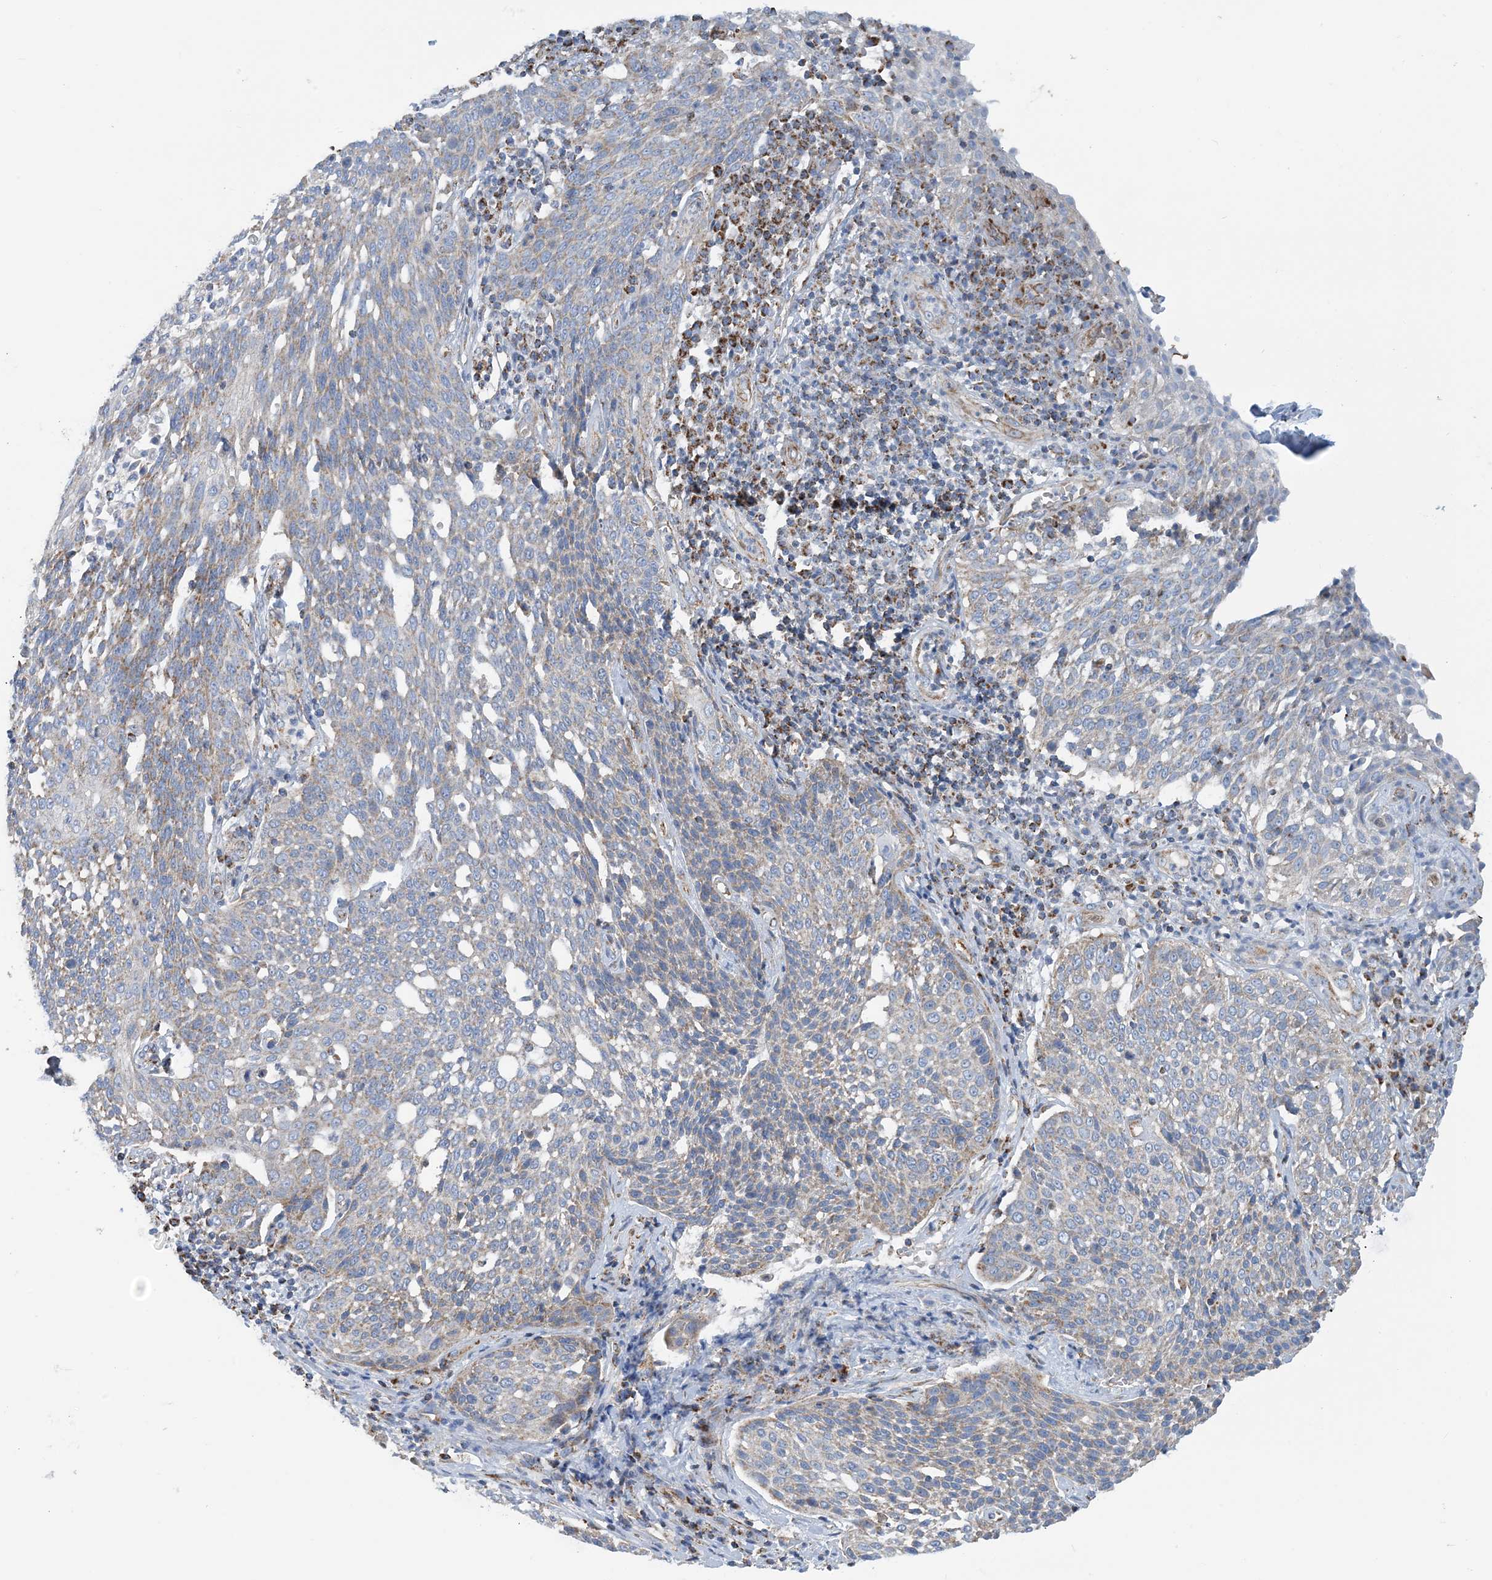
{"staining": {"intensity": "weak", "quantity": "25%-75%", "location": "cytoplasmic/membranous"}, "tissue": "cervical cancer", "cell_type": "Tumor cells", "image_type": "cancer", "snomed": [{"axis": "morphology", "description": "Squamous cell carcinoma, NOS"}, {"axis": "topography", "description": "Cervix"}], "caption": "Immunohistochemistry (DAB) staining of human squamous cell carcinoma (cervical) shows weak cytoplasmic/membranous protein staining in approximately 25%-75% of tumor cells. (DAB IHC, brown staining for protein, blue staining for nuclei).", "gene": "PHOSPHO2", "patient": {"sex": "female", "age": 34}}